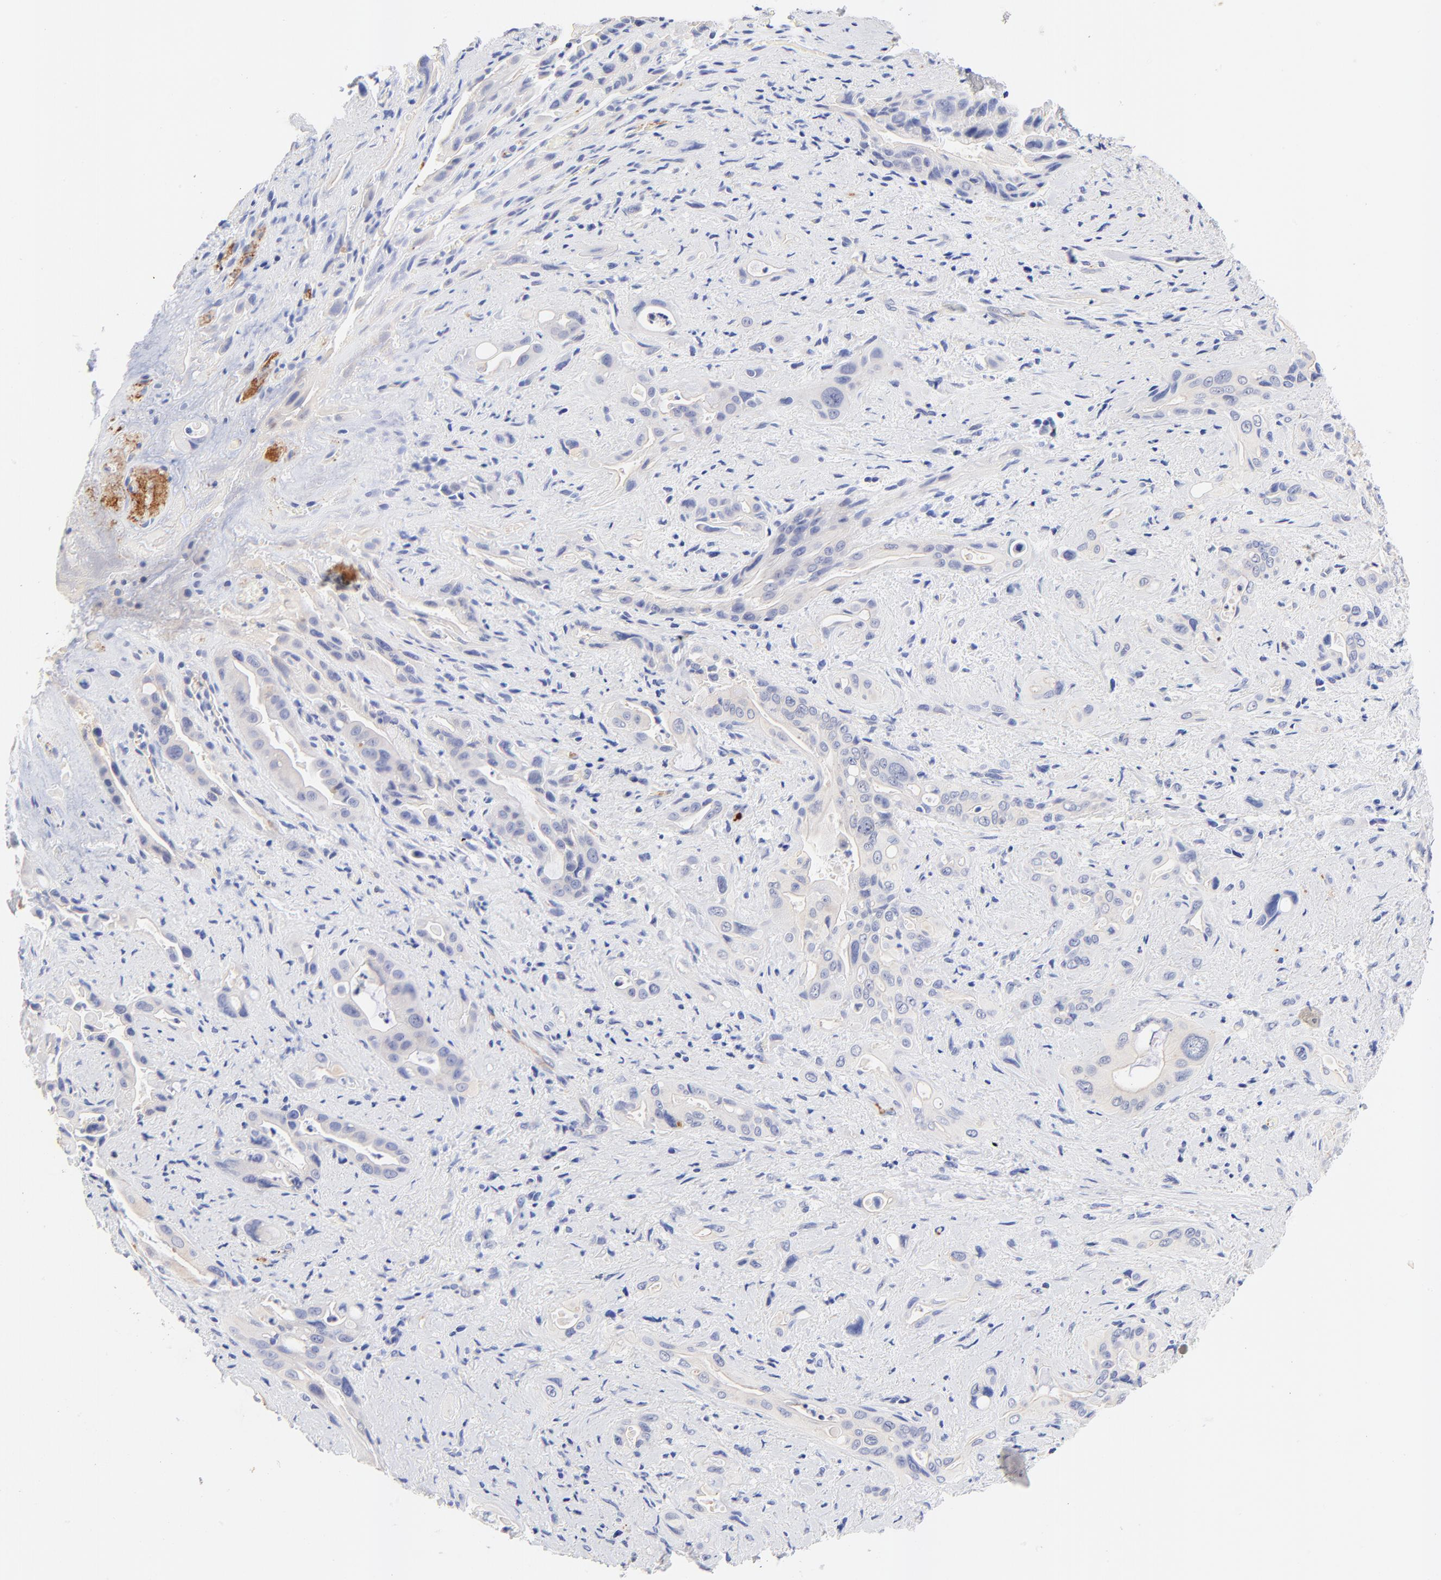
{"staining": {"intensity": "negative", "quantity": "none", "location": "none"}, "tissue": "pancreatic cancer", "cell_type": "Tumor cells", "image_type": "cancer", "snomed": [{"axis": "morphology", "description": "Adenocarcinoma, NOS"}, {"axis": "topography", "description": "Pancreas"}], "caption": "Immunohistochemistry image of neoplastic tissue: pancreatic adenocarcinoma stained with DAB (3,3'-diaminobenzidine) displays no significant protein staining in tumor cells.", "gene": "FAM117B", "patient": {"sex": "male", "age": 77}}